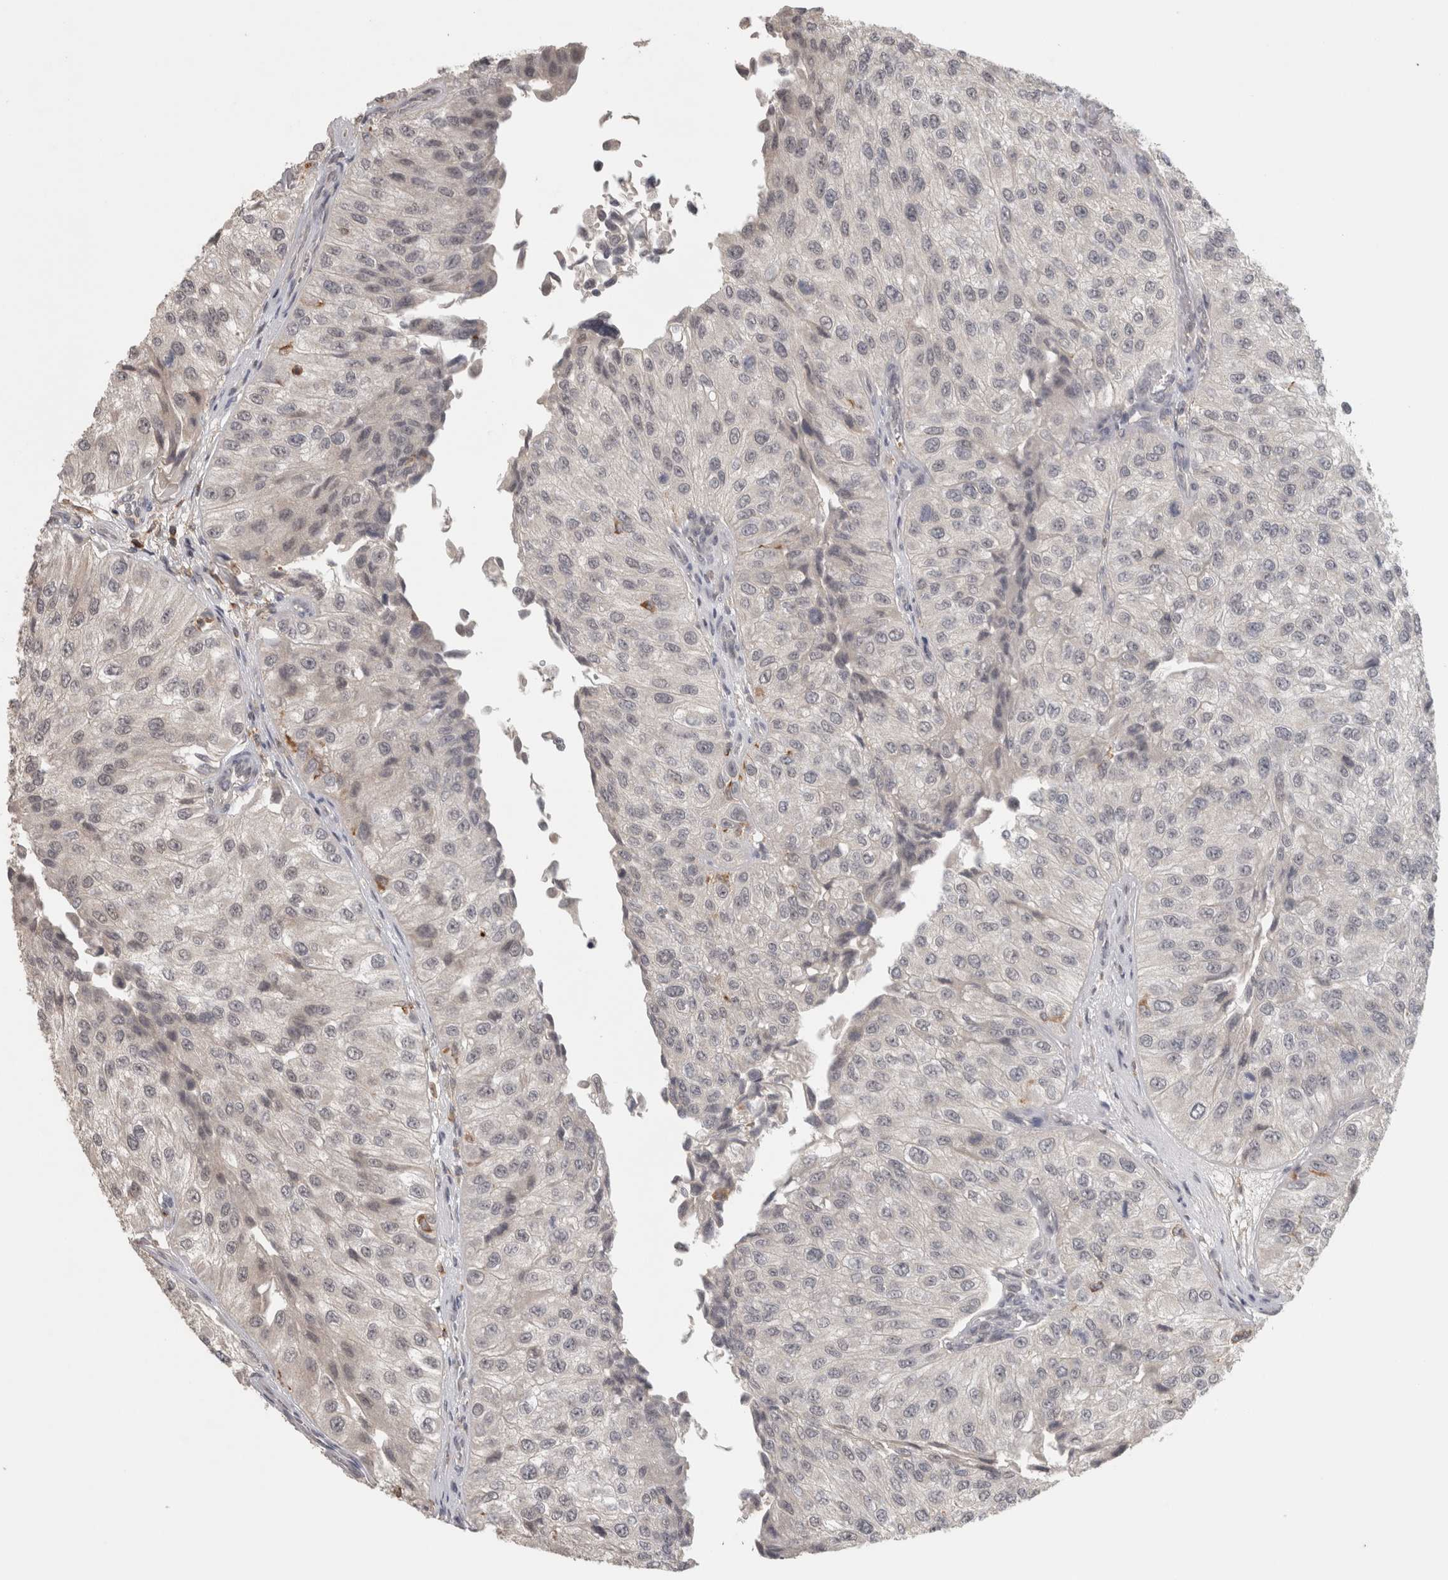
{"staining": {"intensity": "negative", "quantity": "none", "location": "none"}, "tissue": "urothelial cancer", "cell_type": "Tumor cells", "image_type": "cancer", "snomed": [{"axis": "morphology", "description": "Urothelial carcinoma, High grade"}, {"axis": "topography", "description": "Kidney"}, {"axis": "topography", "description": "Urinary bladder"}], "caption": "Immunohistochemistry (IHC) of human urothelial carcinoma (high-grade) demonstrates no positivity in tumor cells.", "gene": "HAVCR2", "patient": {"sex": "male", "age": 77}}